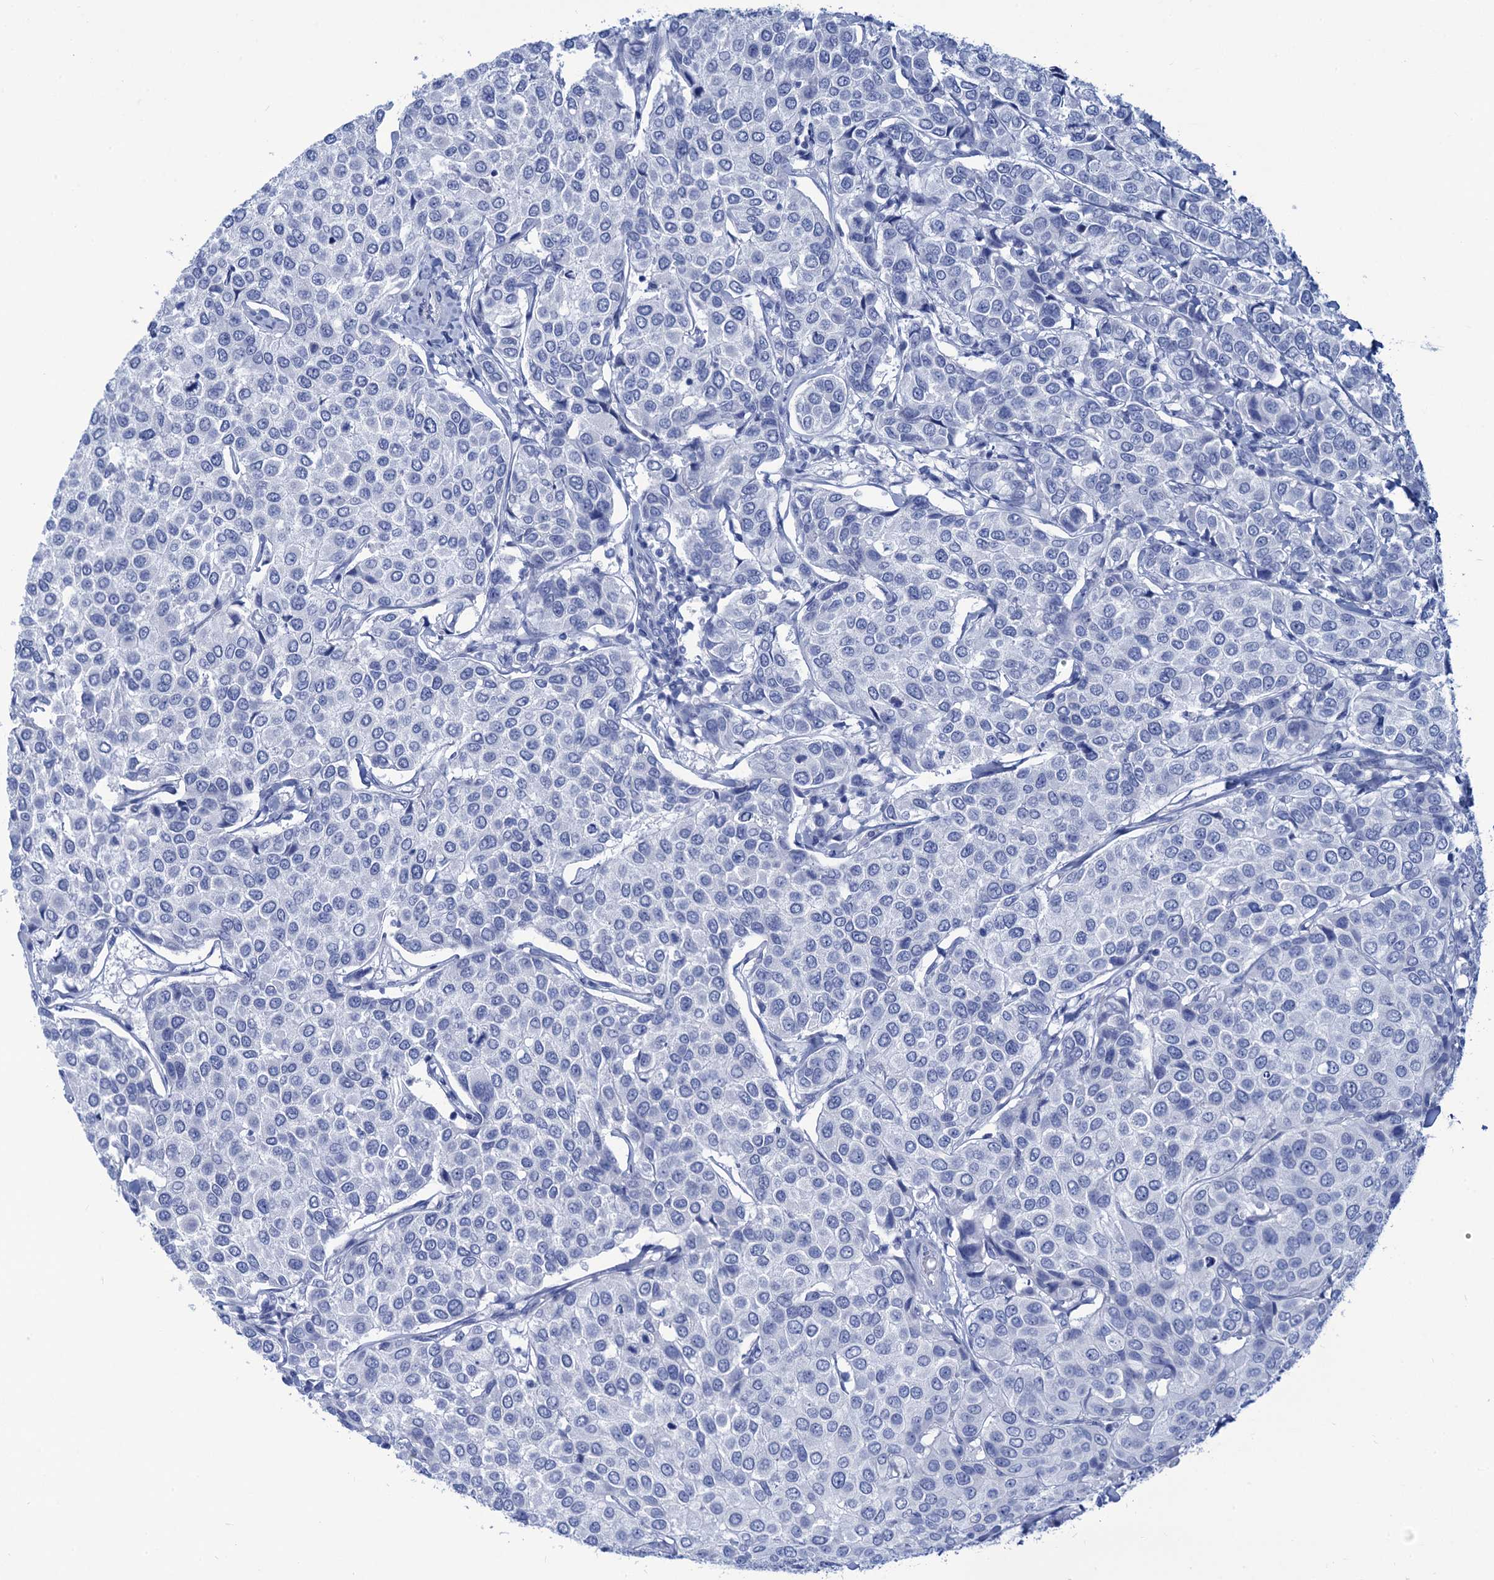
{"staining": {"intensity": "negative", "quantity": "none", "location": "none"}, "tissue": "breast cancer", "cell_type": "Tumor cells", "image_type": "cancer", "snomed": [{"axis": "morphology", "description": "Duct carcinoma"}, {"axis": "topography", "description": "Breast"}], "caption": "Immunohistochemistry (IHC) of breast cancer (intraductal carcinoma) reveals no staining in tumor cells. (Brightfield microscopy of DAB immunohistochemistry (IHC) at high magnification).", "gene": "CABYR", "patient": {"sex": "female", "age": 55}}